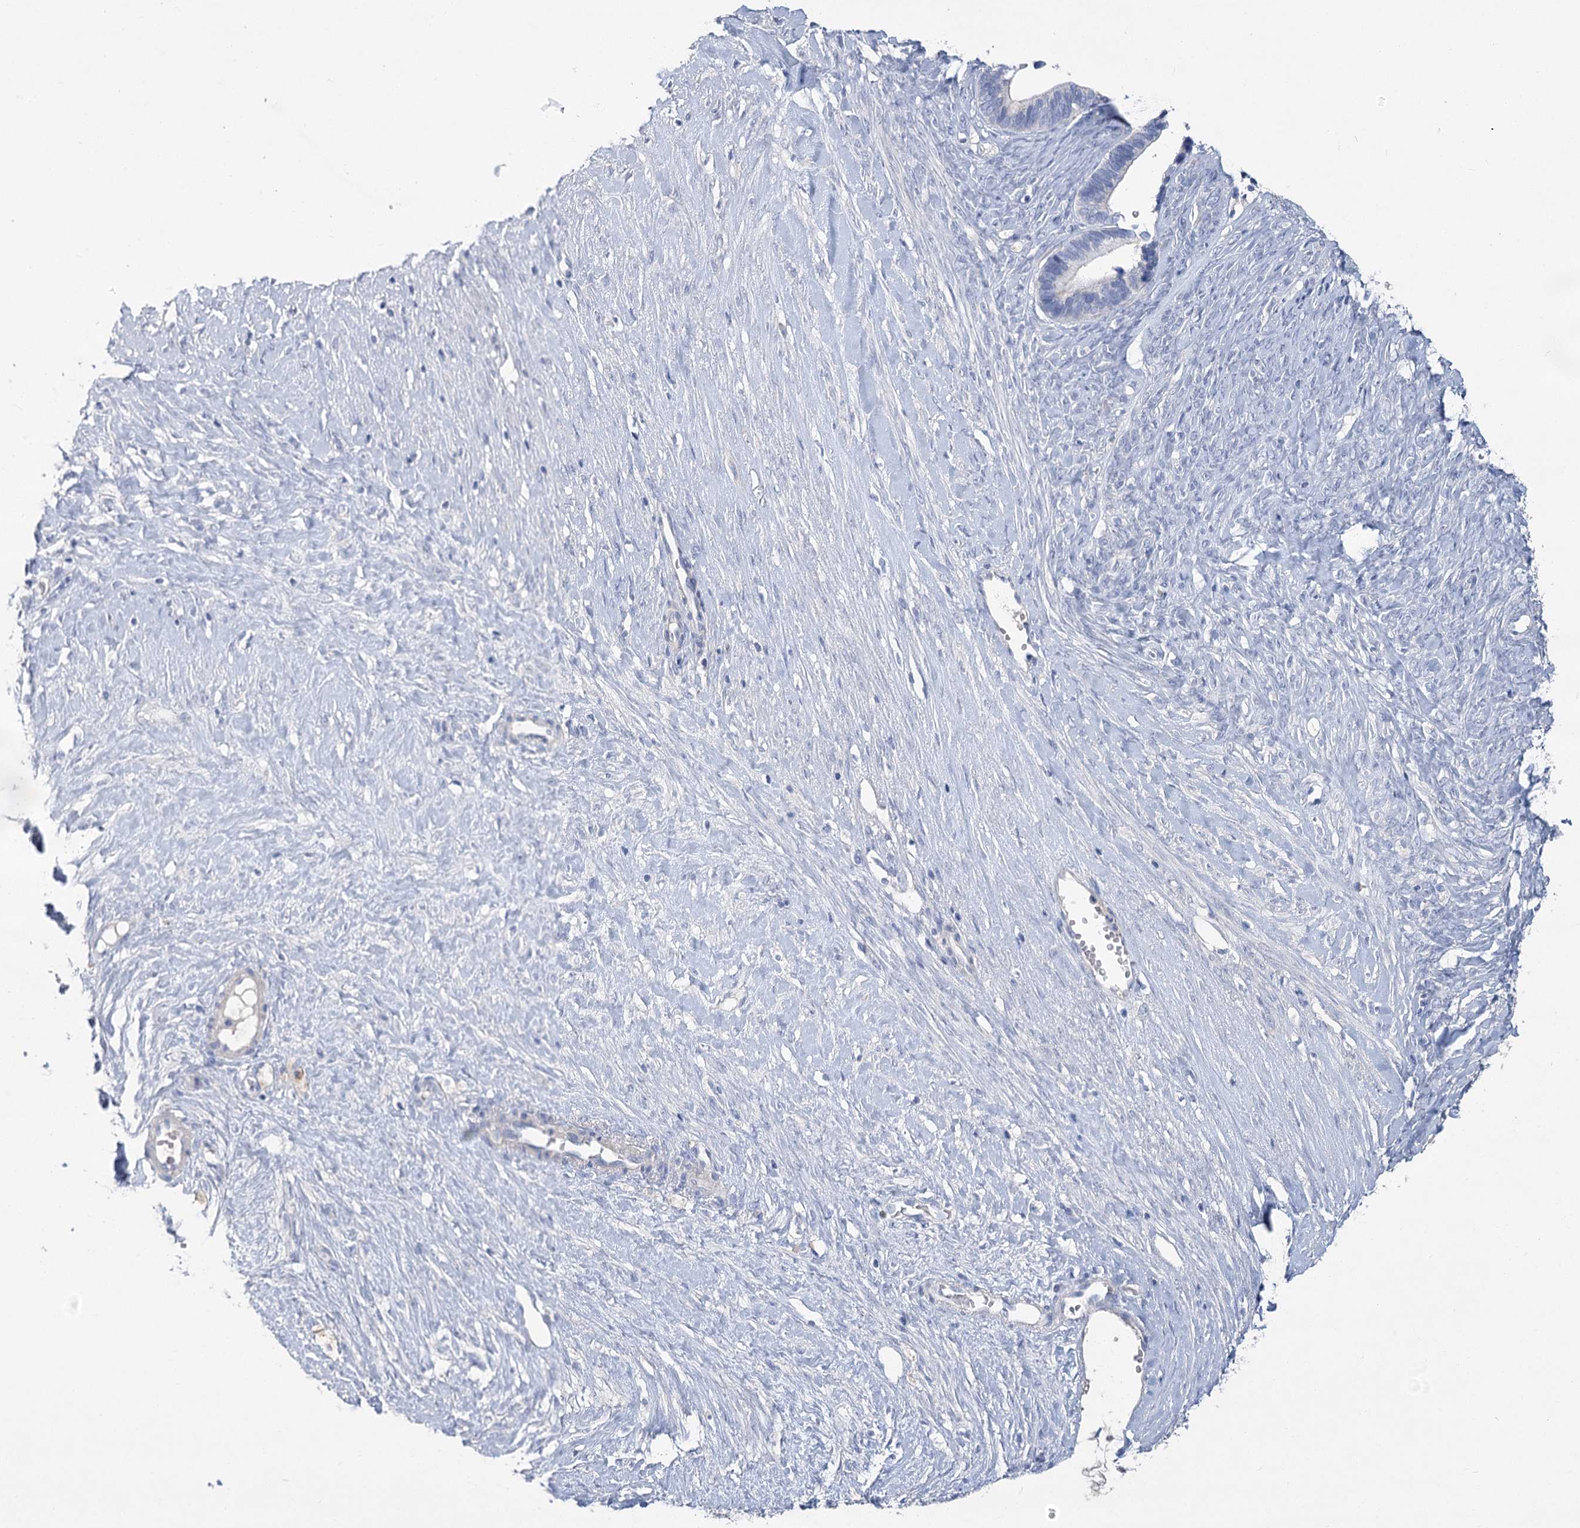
{"staining": {"intensity": "negative", "quantity": "none", "location": "none"}, "tissue": "ovarian cancer", "cell_type": "Tumor cells", "image_type": "cancer", "snomed": [{"axis": "morphology", "description": "Cystadenocarcinoma, serous, NOS"}, {"axis": "topography", "description": "Ovary"}], "caption": "Immunohistochemistry of ovarian cancer (serous cystadenocarcinoma) reveals no positivity in tumor cells.", "gene": "SLC9A3", "patient": {"sex": "female", "age": 56}}